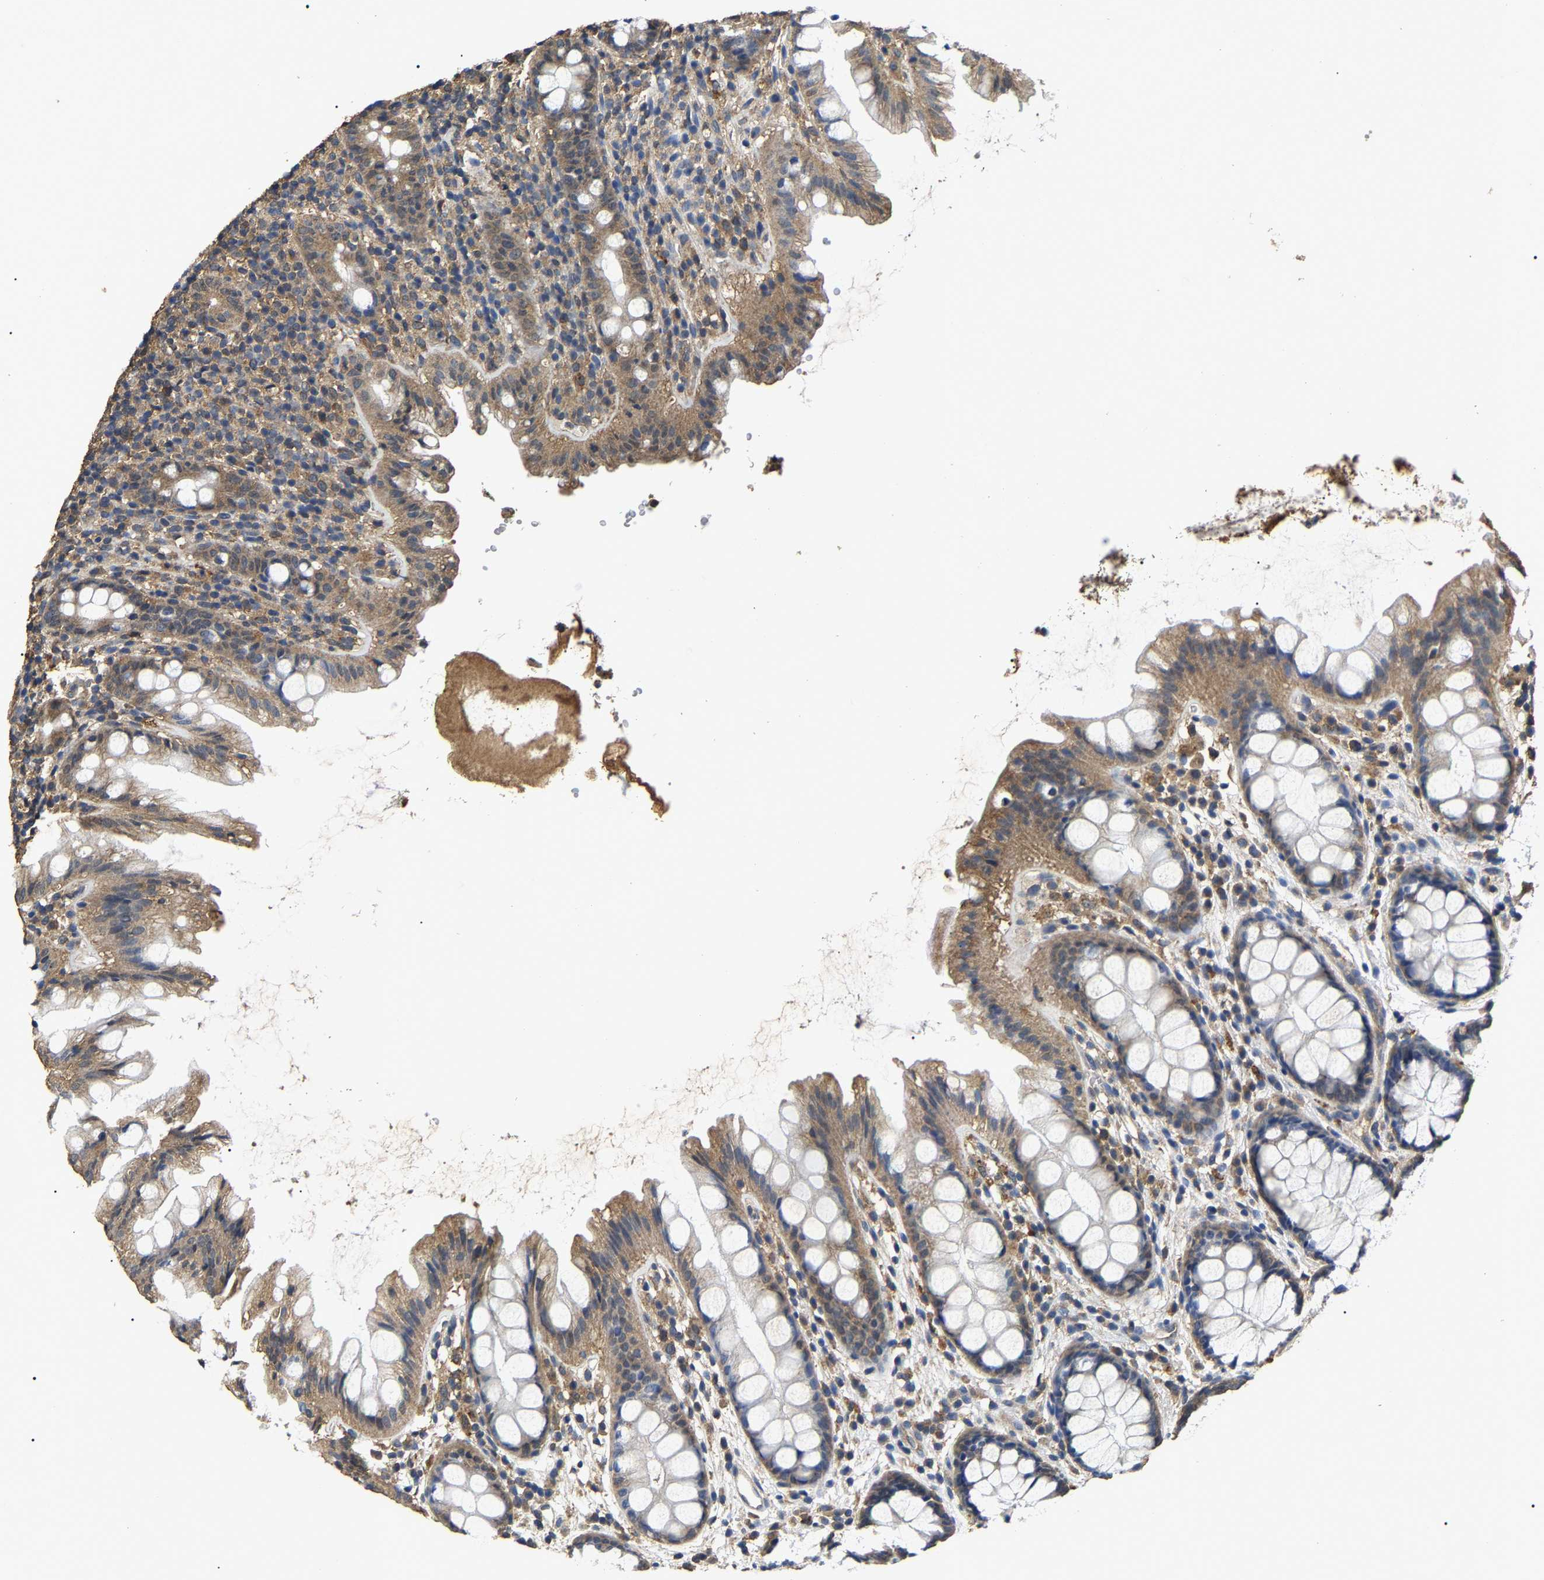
{"staining": {"intensity": "moderate", "quantity": ">75%", "location": "cytoplasmic/membranous"}, "tissue": "rectum", "cell_type": "Glandular cells", "image_type": "normal", "snomed": [{"axis": "morphology", "description": "Normal tissue, NOS"}, {"axis": "topography", "description": "Rectum"}], "caption": "The image displays a brown stain indicating the presence of a protein in the cytoplasmic/membranous of glandular cells in rectum.", "gene": "PSMD8", "patient": {"sex": "female", "age": 65}}